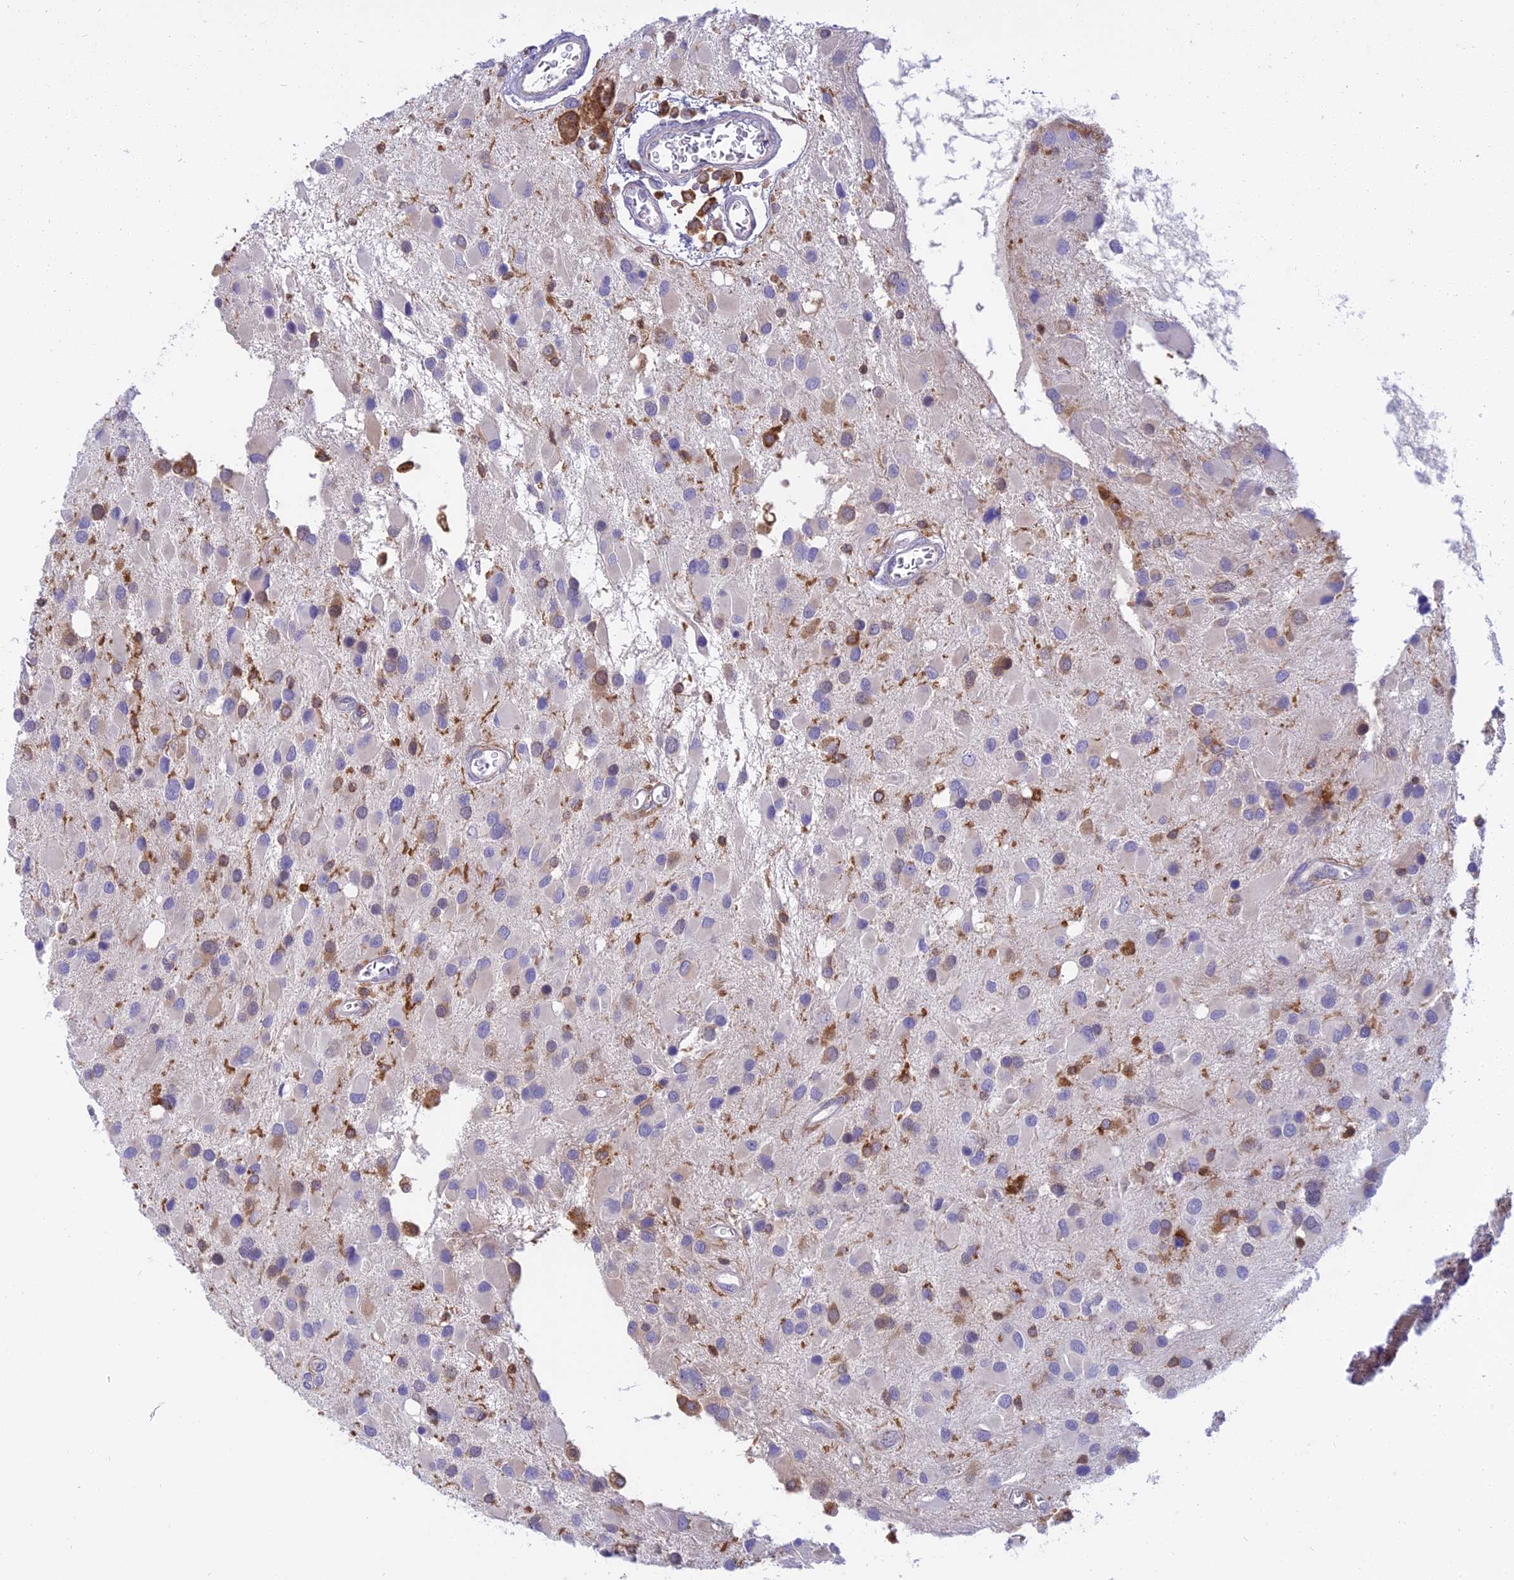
{"staining": {"intensity": "weak", "quantity": "<25%", "location": "cytoplasmic/membranous"}, "tissue": "glioma", "cell_type": "Tumor cells", "image_type": "cancer", "snomed": [{"axis": "morphology", "description": "Glioma, malignant, High grade"}, {"axis": "topography", "description": "Brain"}], "caption": "Immunohistochemistry micrograph of human malignant high-grade glioma stained for a protein (brown), which displays no positivity in tumor cells. (DAB (3,3'-diaminobenzidine) immunohistochemistry (IHC) with hematoxylin counter stain).", "gene": "UBE2G1", "patient": {"sex": "male", "age": 53}}